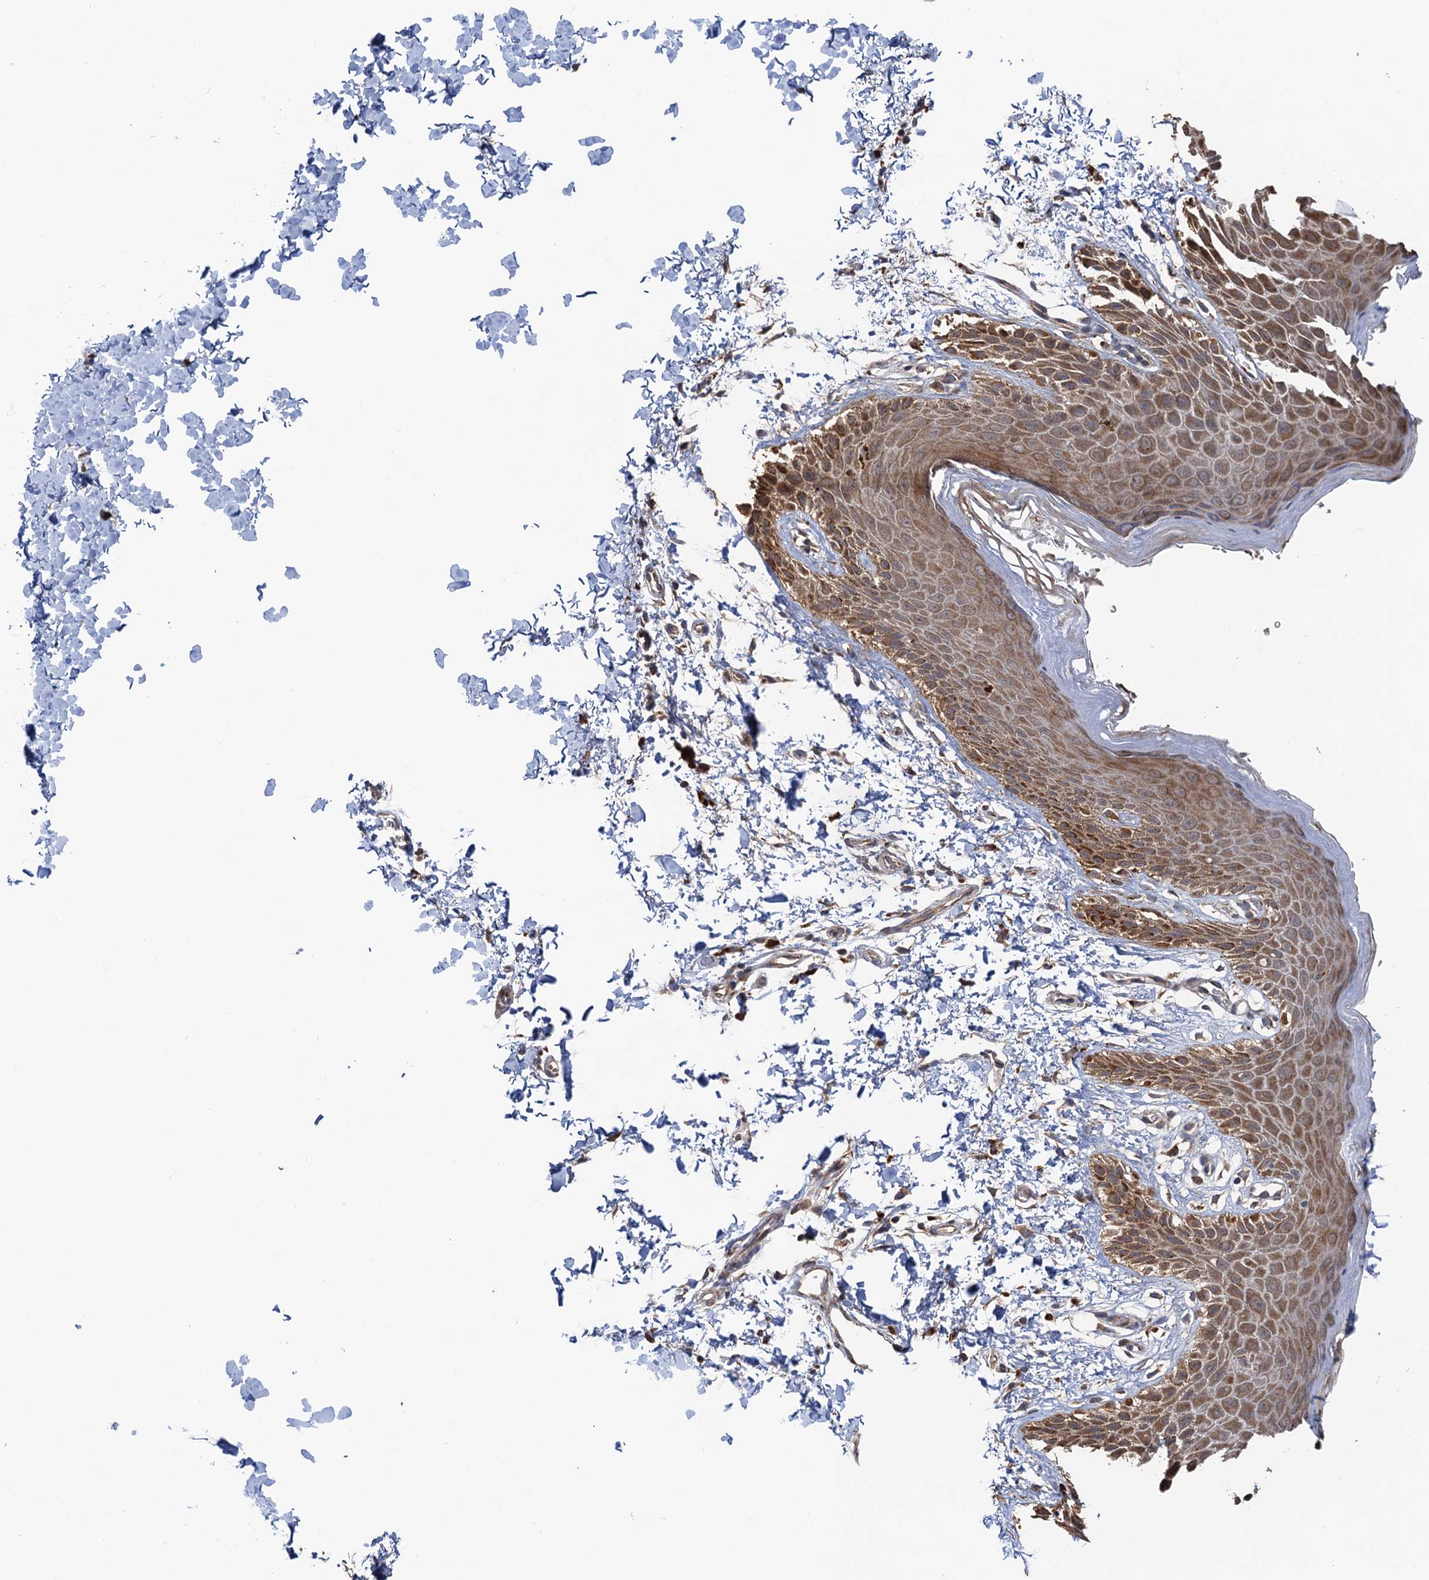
{"staining": {"intensity": "moderate", "quantity": "25%-75%", "location": "cytoplasmic/membranous"}, "tissue": "skin", "cell_type": "Epidermal cells", "image_type": "normal", "snomed": [{"axis": "morphology", "description": "Normal tissue, NOS"}, {"axis": "topography", "description": "Anal"}], "caption": "High-power microscopy captured an IHC photomicrograph of normal skin, revealing moderate cytoplasmic/membranous staining in approximately 25%-75% of epidermal cells.", "gene": "BMERB1", "patient": {"sex": "male", "age": 44}}